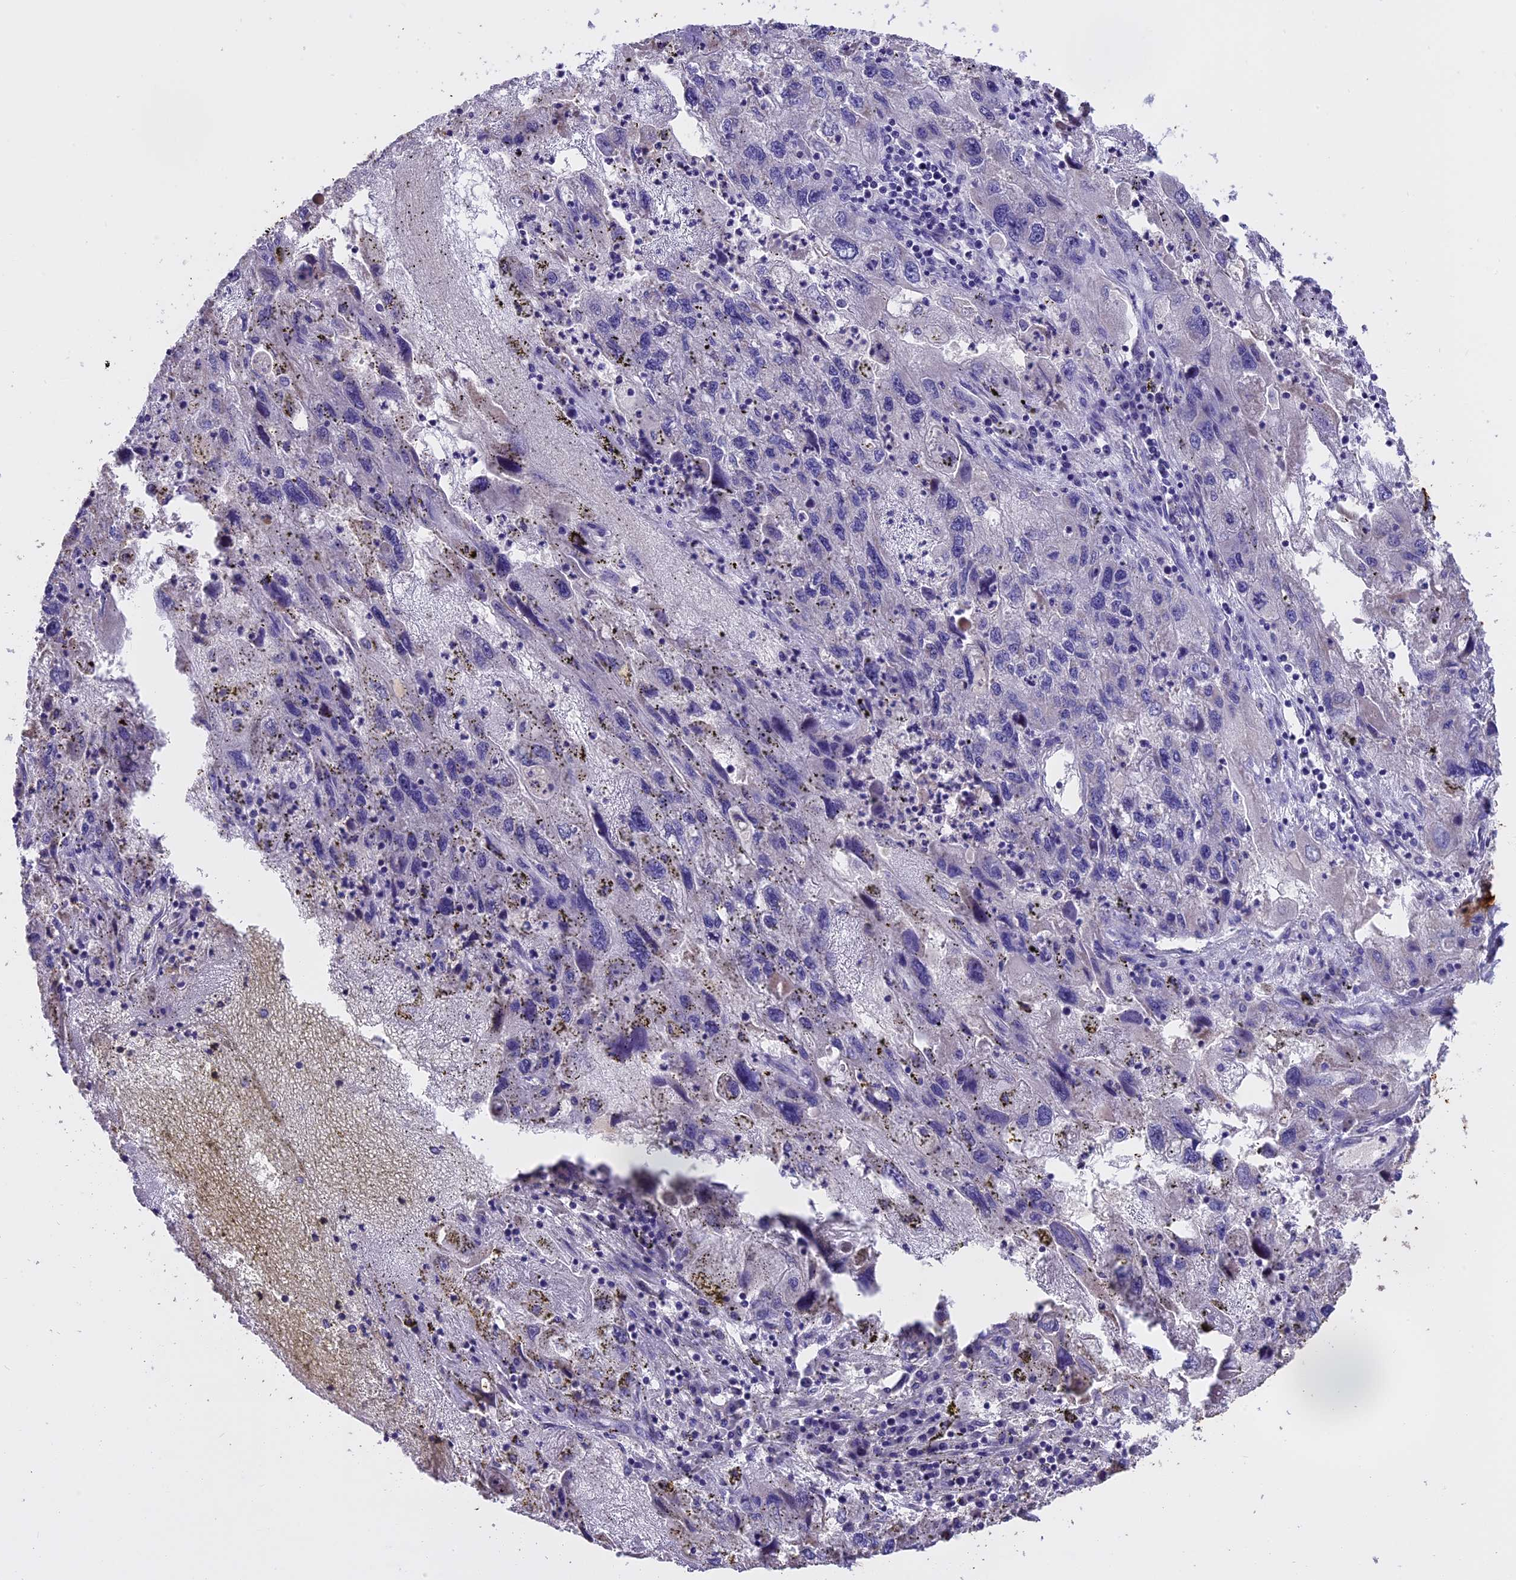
{"staining": {"intensity": "negative", "quantity": "none", "location": "none"}, "tissue": "endometrial cancer", "cell_type": "Tumor cells", "image_type": "cancer", "snomed": [{"axis": "morphology", "description": "Adenocarcinoma, NOS"}, {"axis": "topography", "description": "Endometrium"}], "caption": "The immunohistochemistry (IHC) histopathology image has no significant positivity in tumor cells of endometrial adenocarcinoma tissue. Nuclei are stained in blue.", "gene": "WFDC2", "patient": {"sex": "female", "age": 49}}